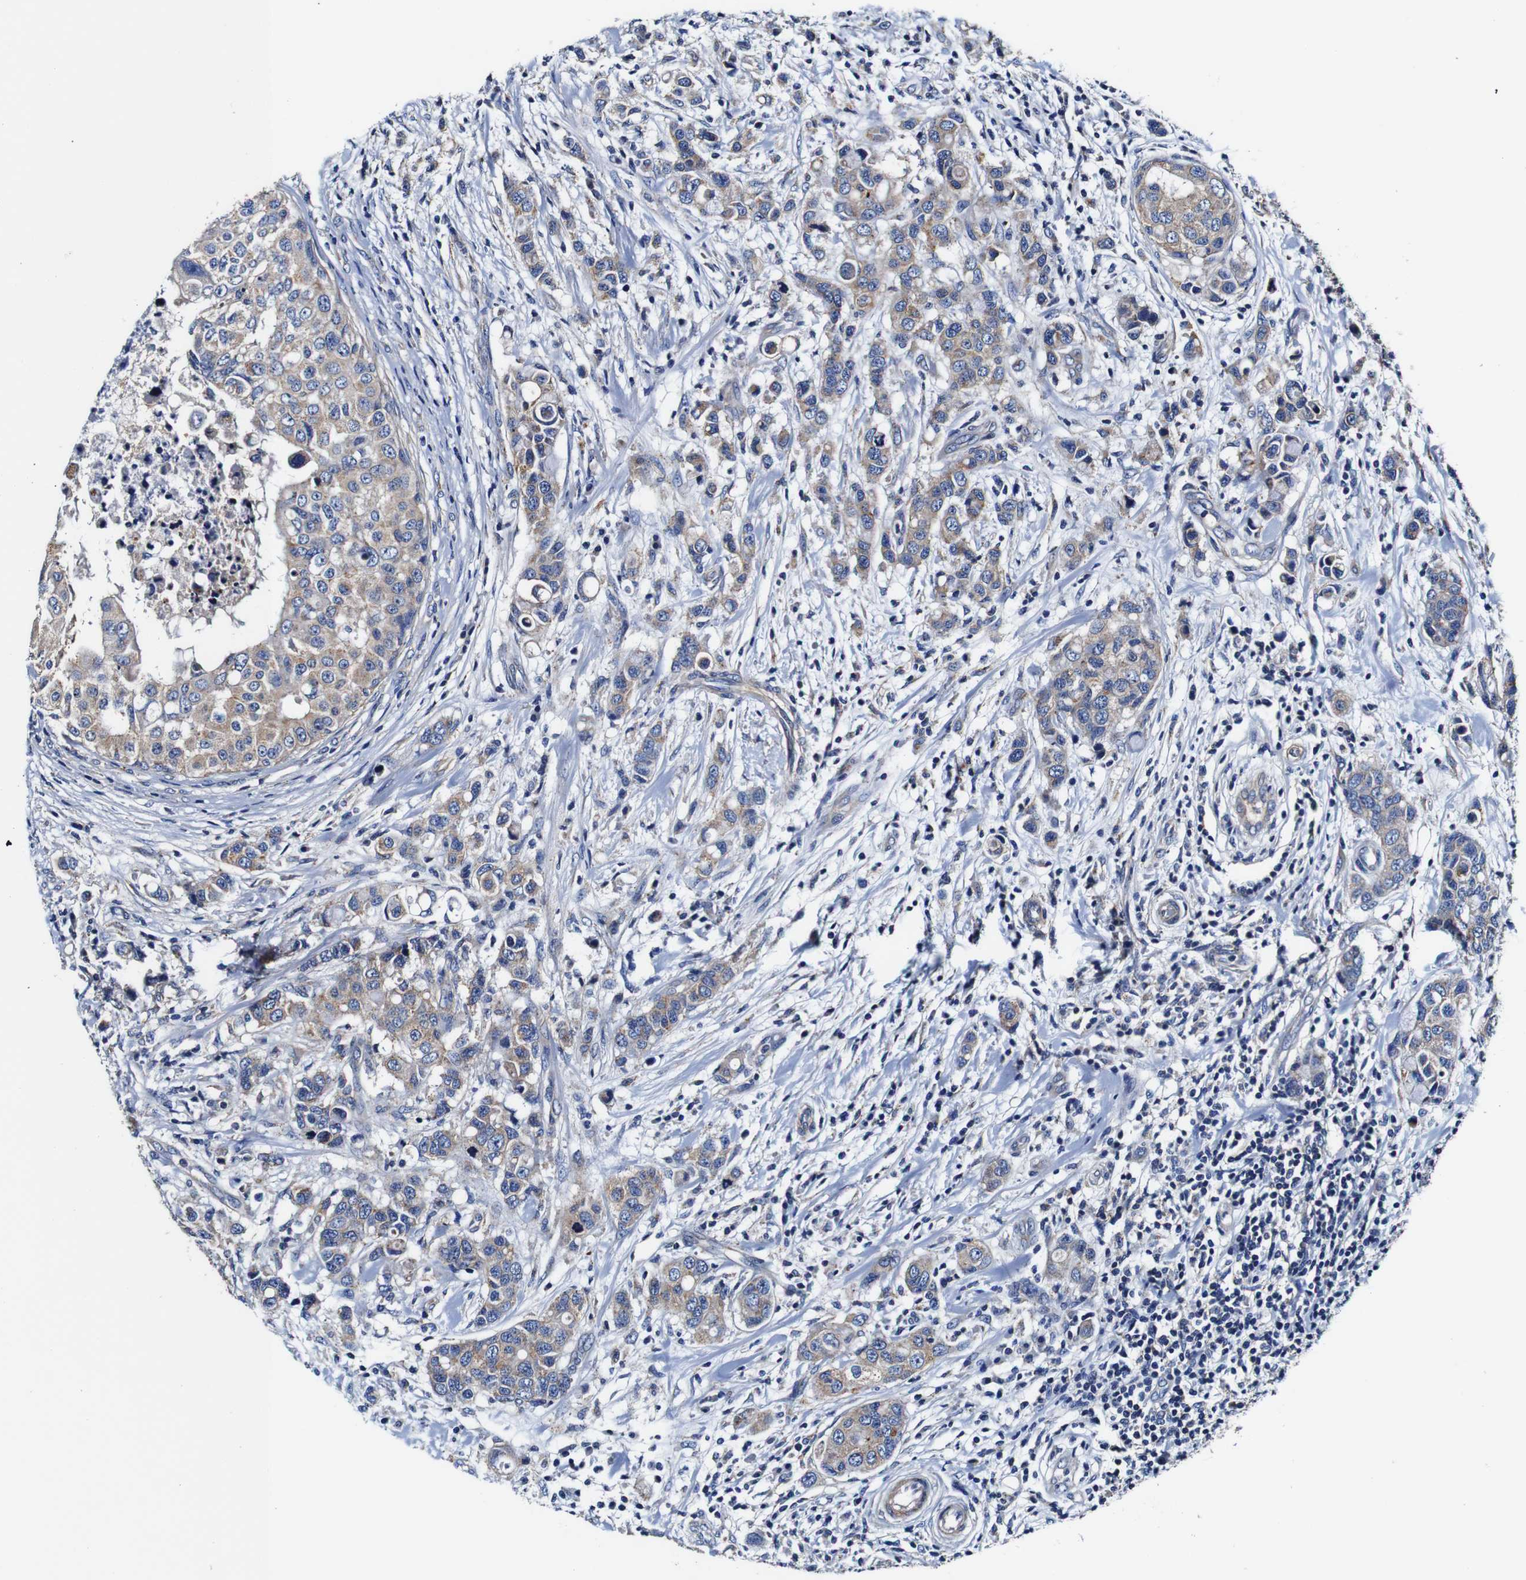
{"staining": {"intensity": "weak", "quantity": "25%-75%", "location": "cytoplasmic/membranous"}, "tissue": "breast cancer", "cell_type": "Tumor cells", "image_type": "cancer", "snomed": [{"axis": "morphology", "description": "Duct carcinoma"}, {"axis": "topography", "description": "Breast"}], "caption": "Immunohistochemistry staining of breast cancer, which shows low levels of weak cytoplasmic/membranous staining in about 25%-75% of tumor cells indicating weak cytoplasmic/membranous protein expression. The staining was performed using DAB (3,3'-diaminobenzidine) (brown) for protein detection and nuclei were counterstained in hematoxylin (blue).", "gene": "PDCD6IP", "patient": {"sex": "female", "age": 27}}